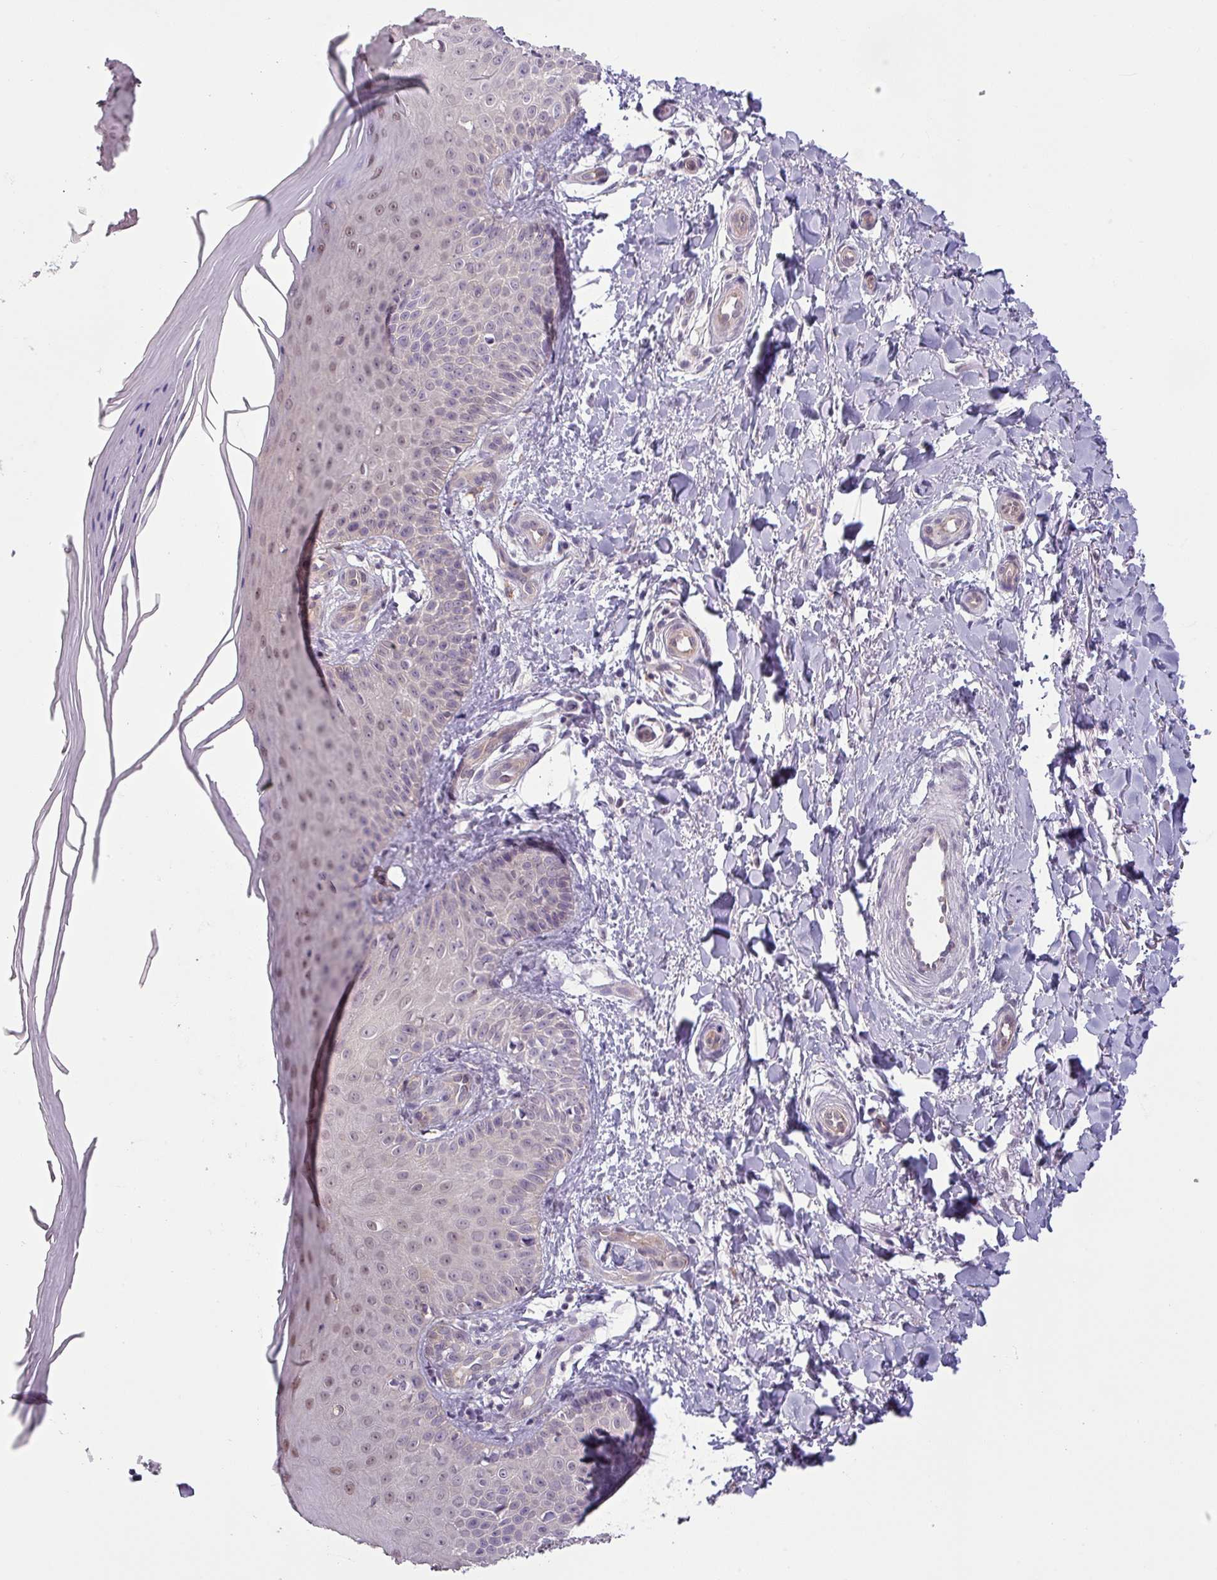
{"staining": {"intensity": "negative", "quantity": "none", "location": "none"}, "tissue": "skin", "cell_type": "Fibroblasts", "image_type": "normal", "snomed": [{"axis": "morphology", "description": "Normal tissue, NOS"}, {"axis": "topography", "description": "Skin"}], "caption": "DAB immunohistochemical staining of normal human skin demonstrates no significant staining in fibroblasts. (Brightfield microscopy of DAB (3,3'-diaminobenzidine) immunohistochemistry (IHC) at high magnification).", "gene": "CCDC144A", "patient": {"sex": "male", "age": 81}}